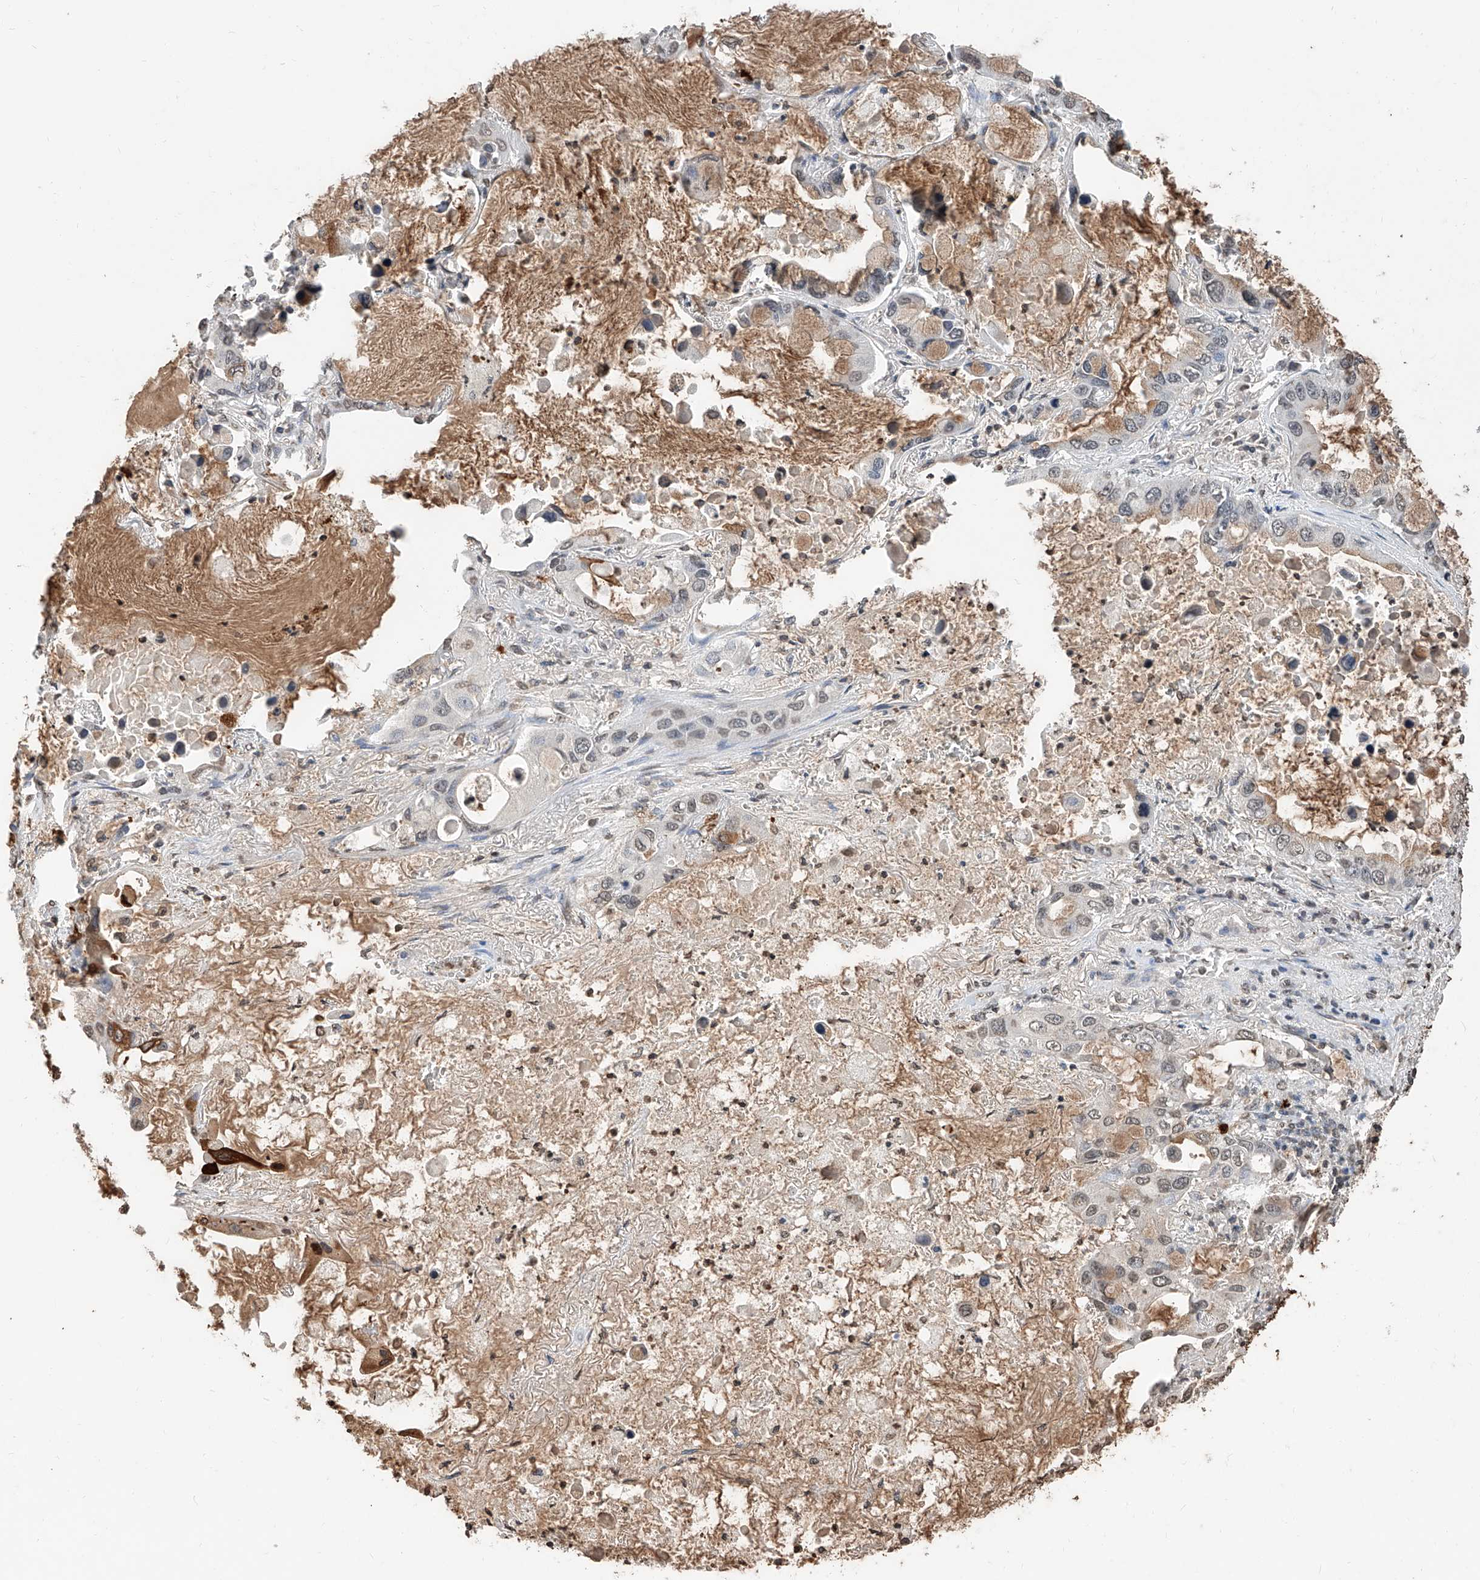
{"staining": {"intensity": "strong", "quantity": "<25%", "location": "cytoplasmic/membranous"}, "tissue": "lung cancer", "cell_type": "Tumor cells", "image_type": "cancer", "snomed": [{"axis": "morphology", "description": "Adenocarcinoma, NOS"}, {"axis": "topography", "description": "Lung"}], "caption": "A medium amount of strong cytoplasmic/membranous expression is identified in about <25% of tumor cells in adenocarcinoma (lung) tissue. (brown staining indicates protein expression, while blue staining denotes nuclei).", "gene": "RP9", "patient": {"sex": "male", "age": 64}}